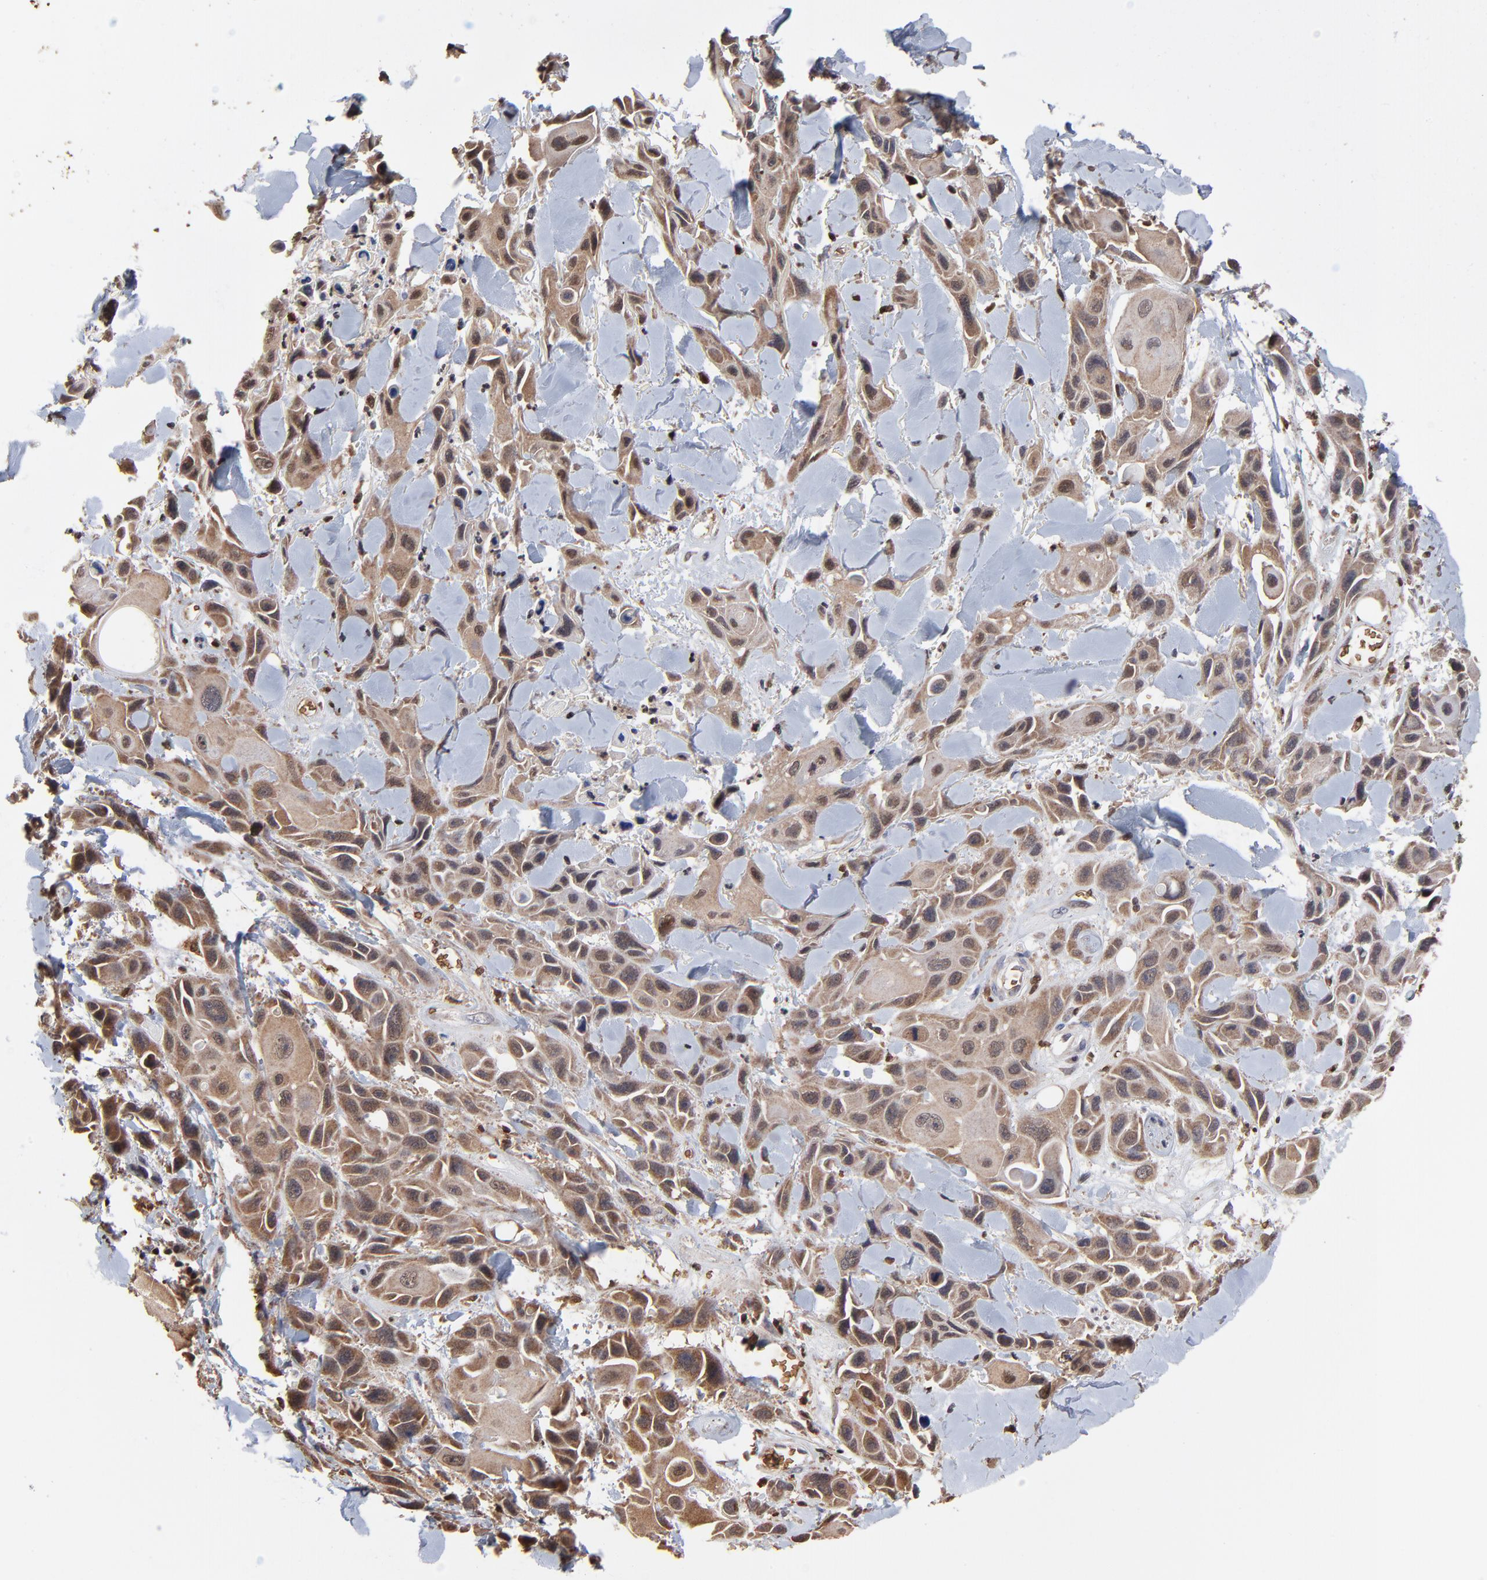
{"staining": {"intensity": "weak", "quantity": ">75%", "location": "cytoplasmic/membranous"}, "tissue": "skin cancer", "cell_type": "Tumor cells", "image_type": "cancer", "snomed": [{"axis": "morphology", "description": "Squamous cell carcinoma, NOS"}, {"axis": "topography", "description": "Skin"}, {"axis": "topography", "description": "Anal"}], "caption": "An immunohistochemistry photomicrograph of neoplastic tissue is shown. Protein staining in brown highlights weak cytoplasmic/membranous positivity in skin cancer within tumor cells. Immunohistochemistry stains the protein of interest in brown and the nuclei are stained blue.", "gene": "CASP1", "patient": {"sex": "female", "age": 55}}